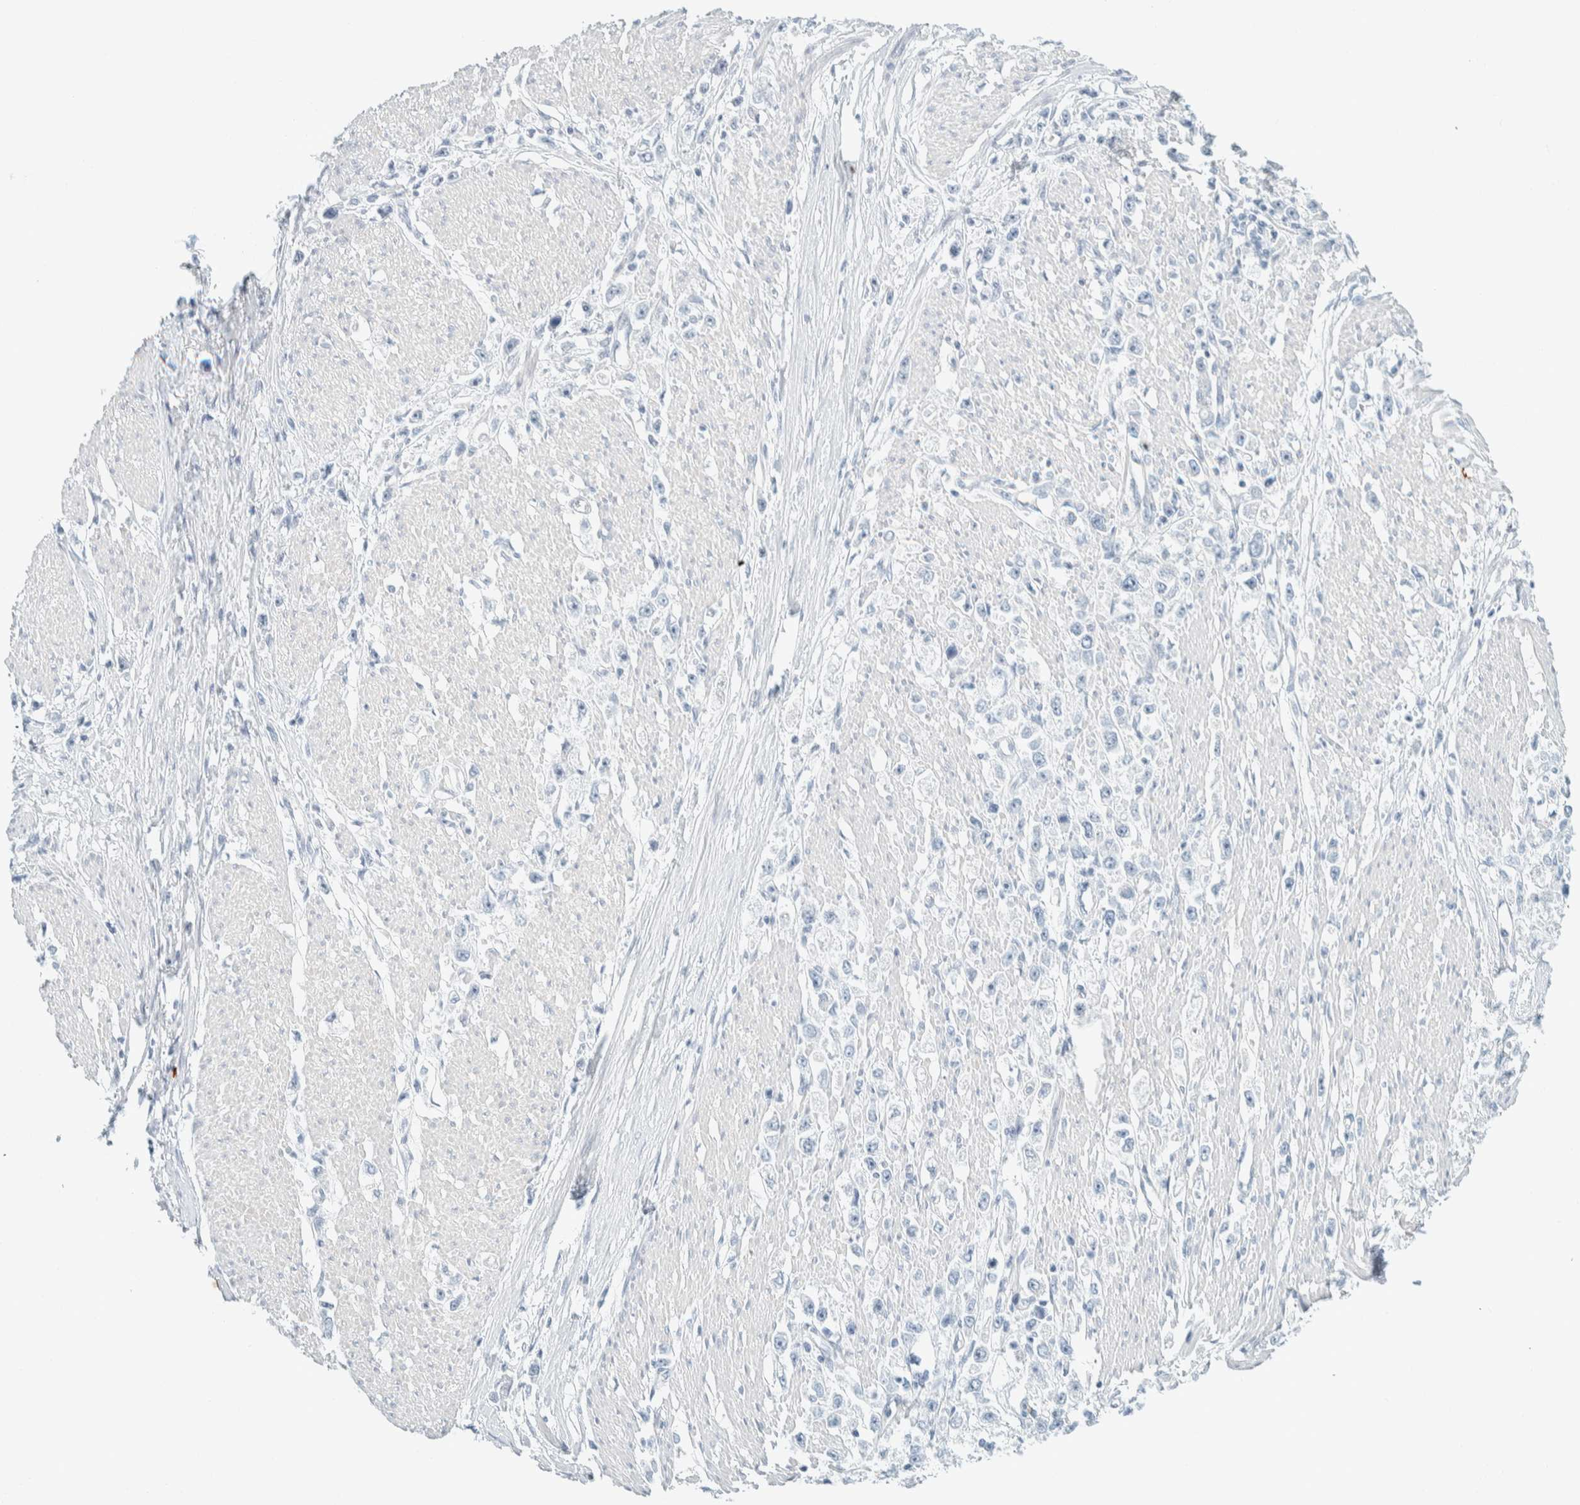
{"staining": {"intensity": "negative", "quantity": "none", "location": "none"}, "tissue": "stomach cancer", "cell_type": "Tumor cells", "image_type": "cancer", "snomed": [{"axis": "morphology", "description": "Adenocarcinoma, NOS"}, {"axis": "topography", "description": "Stomach"}], "caption": "Micrograph shows no protein staining in tumor cells of stomach cancer (adenocarcinoma) tissue.", "gene": "ARHGAP27", "patient": {"sex": "female", "age": 59}}